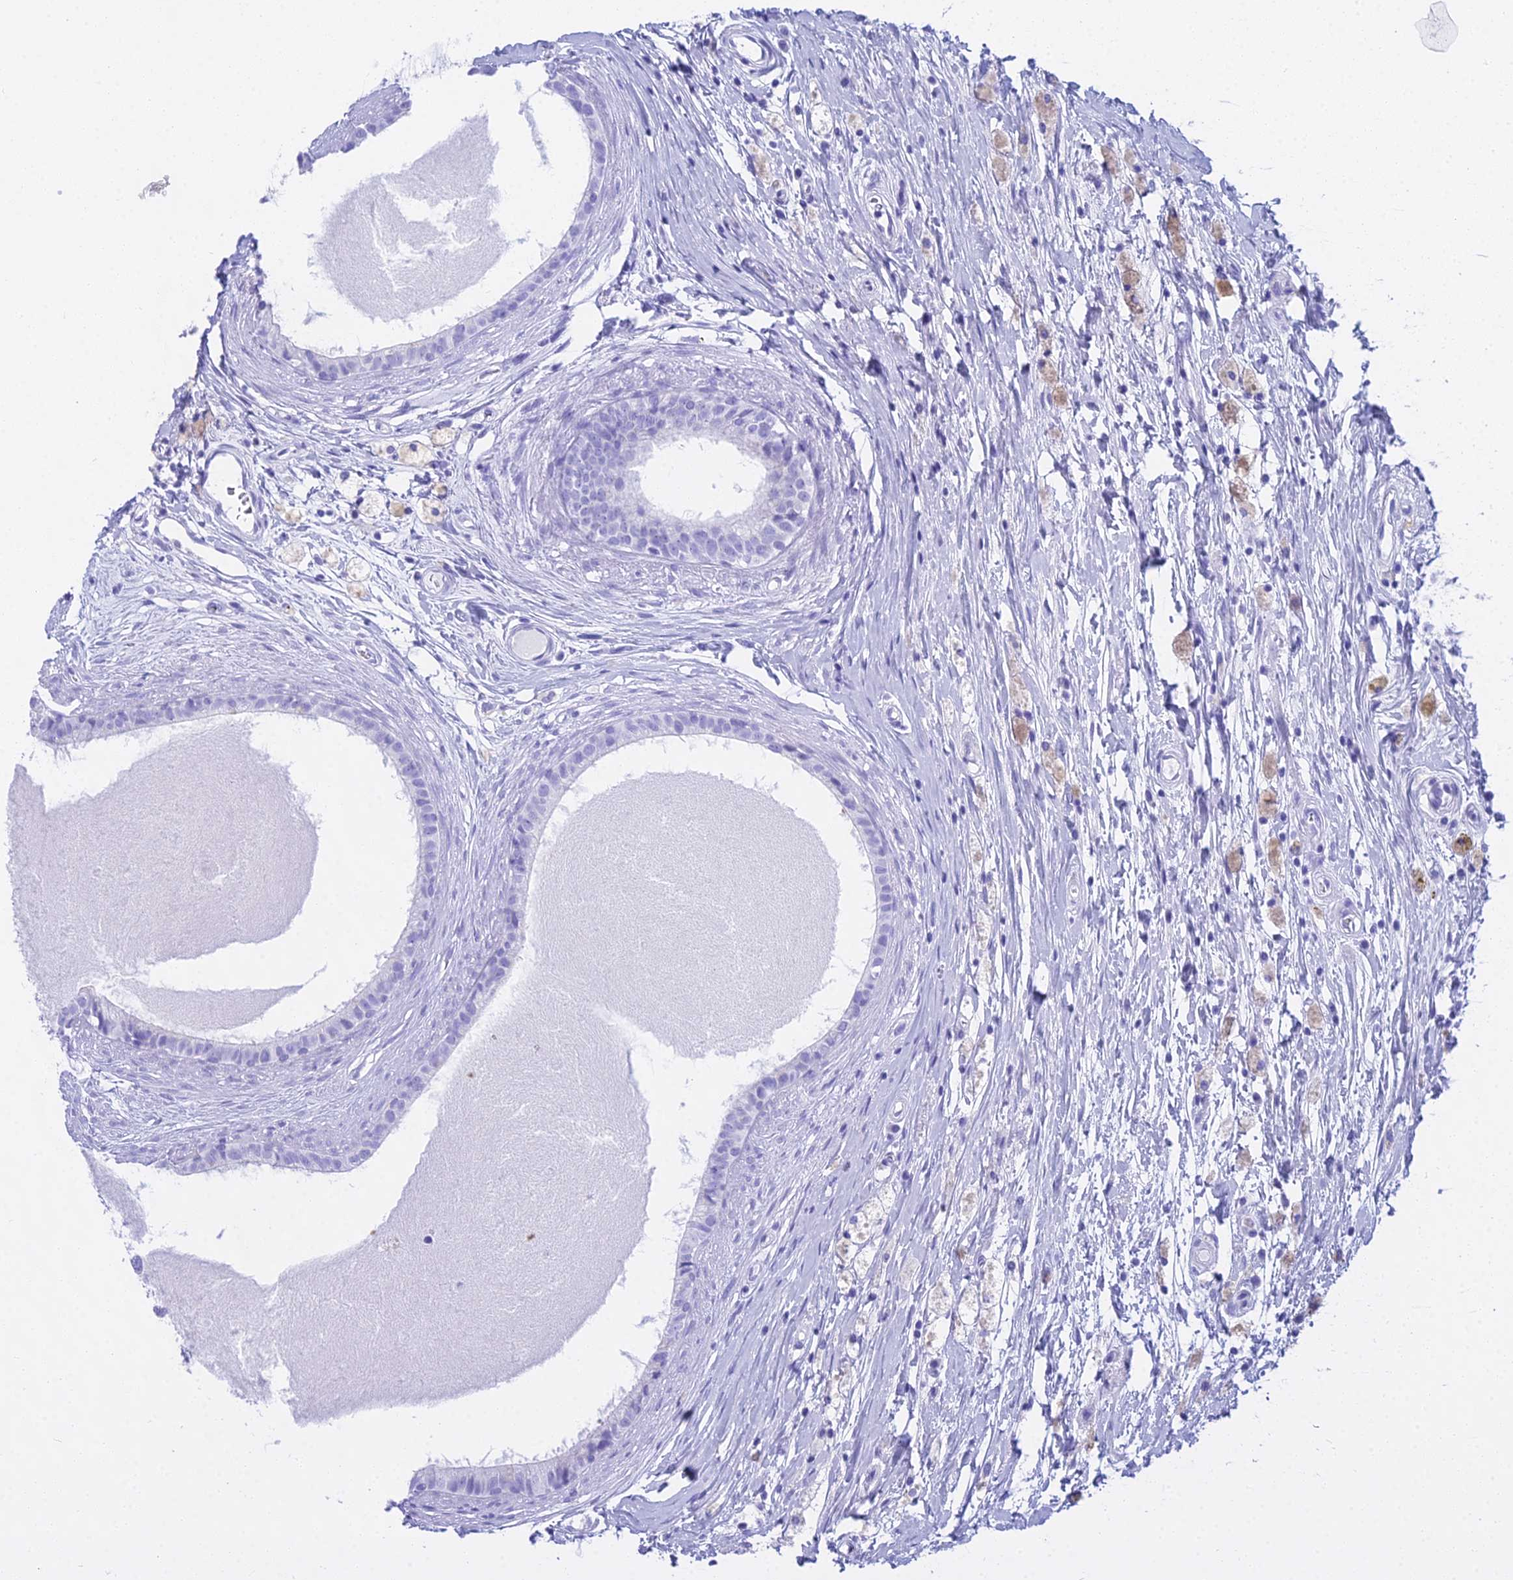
{"staining": {"intensity": "negative", "quantity": "none", "location": "none"}, "tissue": "epididymis", "cell_type": "Glandular cells", "image_type": "normal", "snomed": [{"axis": "morphology", "description": "Normal tissue, NOS"}, {"axis": "topography", "description": "Epididymis"}], "caption": "The immunohistochemistry image has no significant staining in glandular cells of epididymis. The staining is performed using DAB (3,3'-diaminobenzidine) brown chromogen with nuclei counter-stained in using hematoxylin.", "gene": "CGB1", "patient": {"sex": "male", "age": 80}}